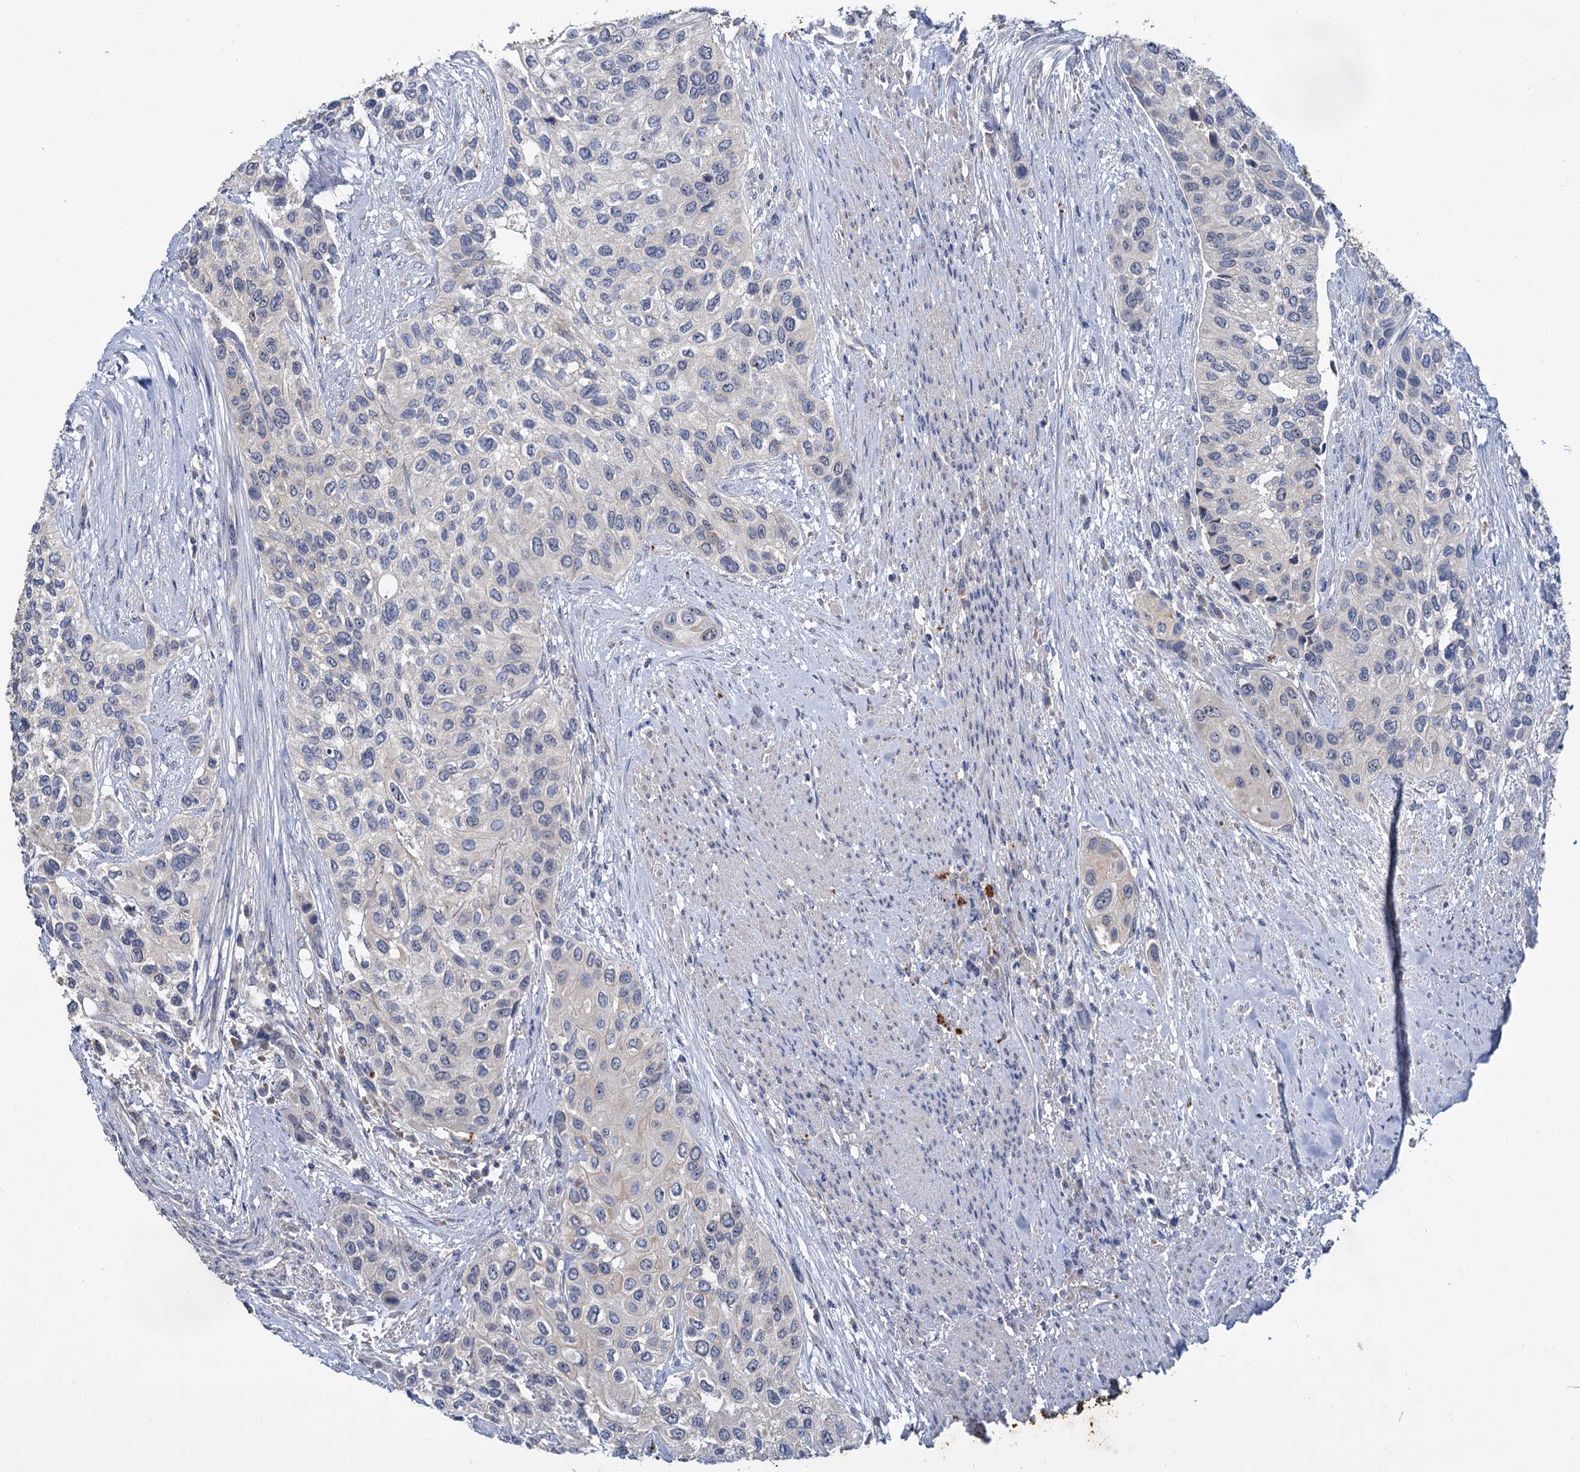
{"staining": {"intensity": "negative", "quantity": "none", "location": "none"}, "tissue": "urothelial cancer", "cell_type": "Tumor cells", "image_type": "cancer", "snomed": [{"axis": "morphology", "description": "Normal tissue, NOS"}, {"axis": "morphology", "description": "Urothelial carcinoma, High grade"}, {"axis": "topography", "description": "Vascular tissue"}, {"axis": "topography", "description": "Urinary bladder"}], "caption": "This image is of high-grade urothelial carcinoma stained with immunohistochemistry (IHC) to label a protein in brown with the nuclei are counter-stained blue. There is no expression in tumor cells. (DAB immunohistochemistry (IHC), high magnification).", "gene": "ATP9A", "patient": {"sex": "female", "age": 56}}